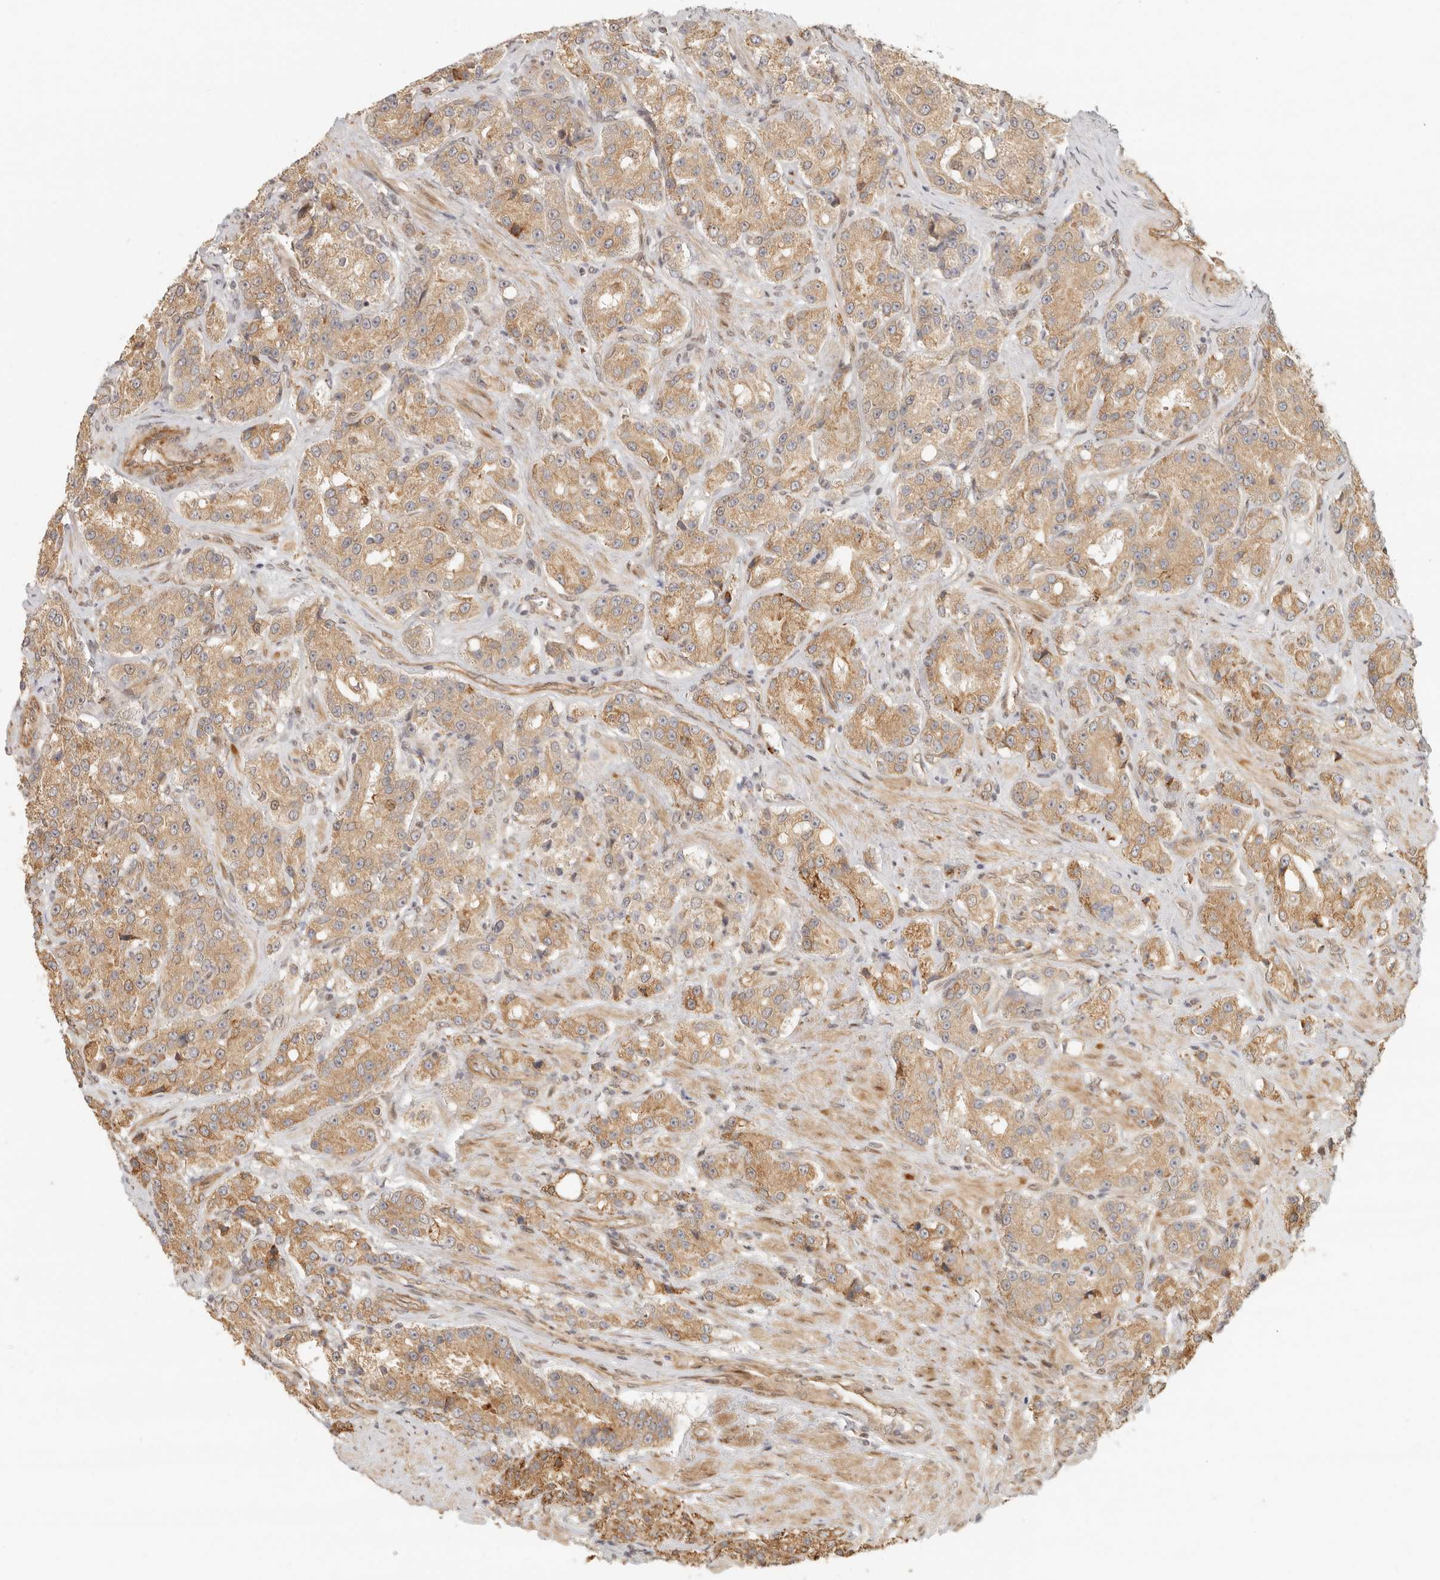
{"staining": {"intensity": "moderate", "quantity": ">75%", "location": "cytoplasmic/membranous,nuclear"}, "tissue": "prostate cancer", "cell_type": "Tumor cells", "image_type": "cancer", "snomed": [{"axis": "morphology", "description": "Adenocarcinoma, High grade"}, {"axis": "topography", "description": "Prostate"}], "caption": "A brown stain shows moderate cytoplasmic/membranous and nuclear staining of a protein in human prostate adenocarcinoma (high-grade) tumor cells. (DAB IHC with brightfield microscopy, high magnification).", "gene": "TUFT1", "patient": {"sex": "male", "age": 60}}